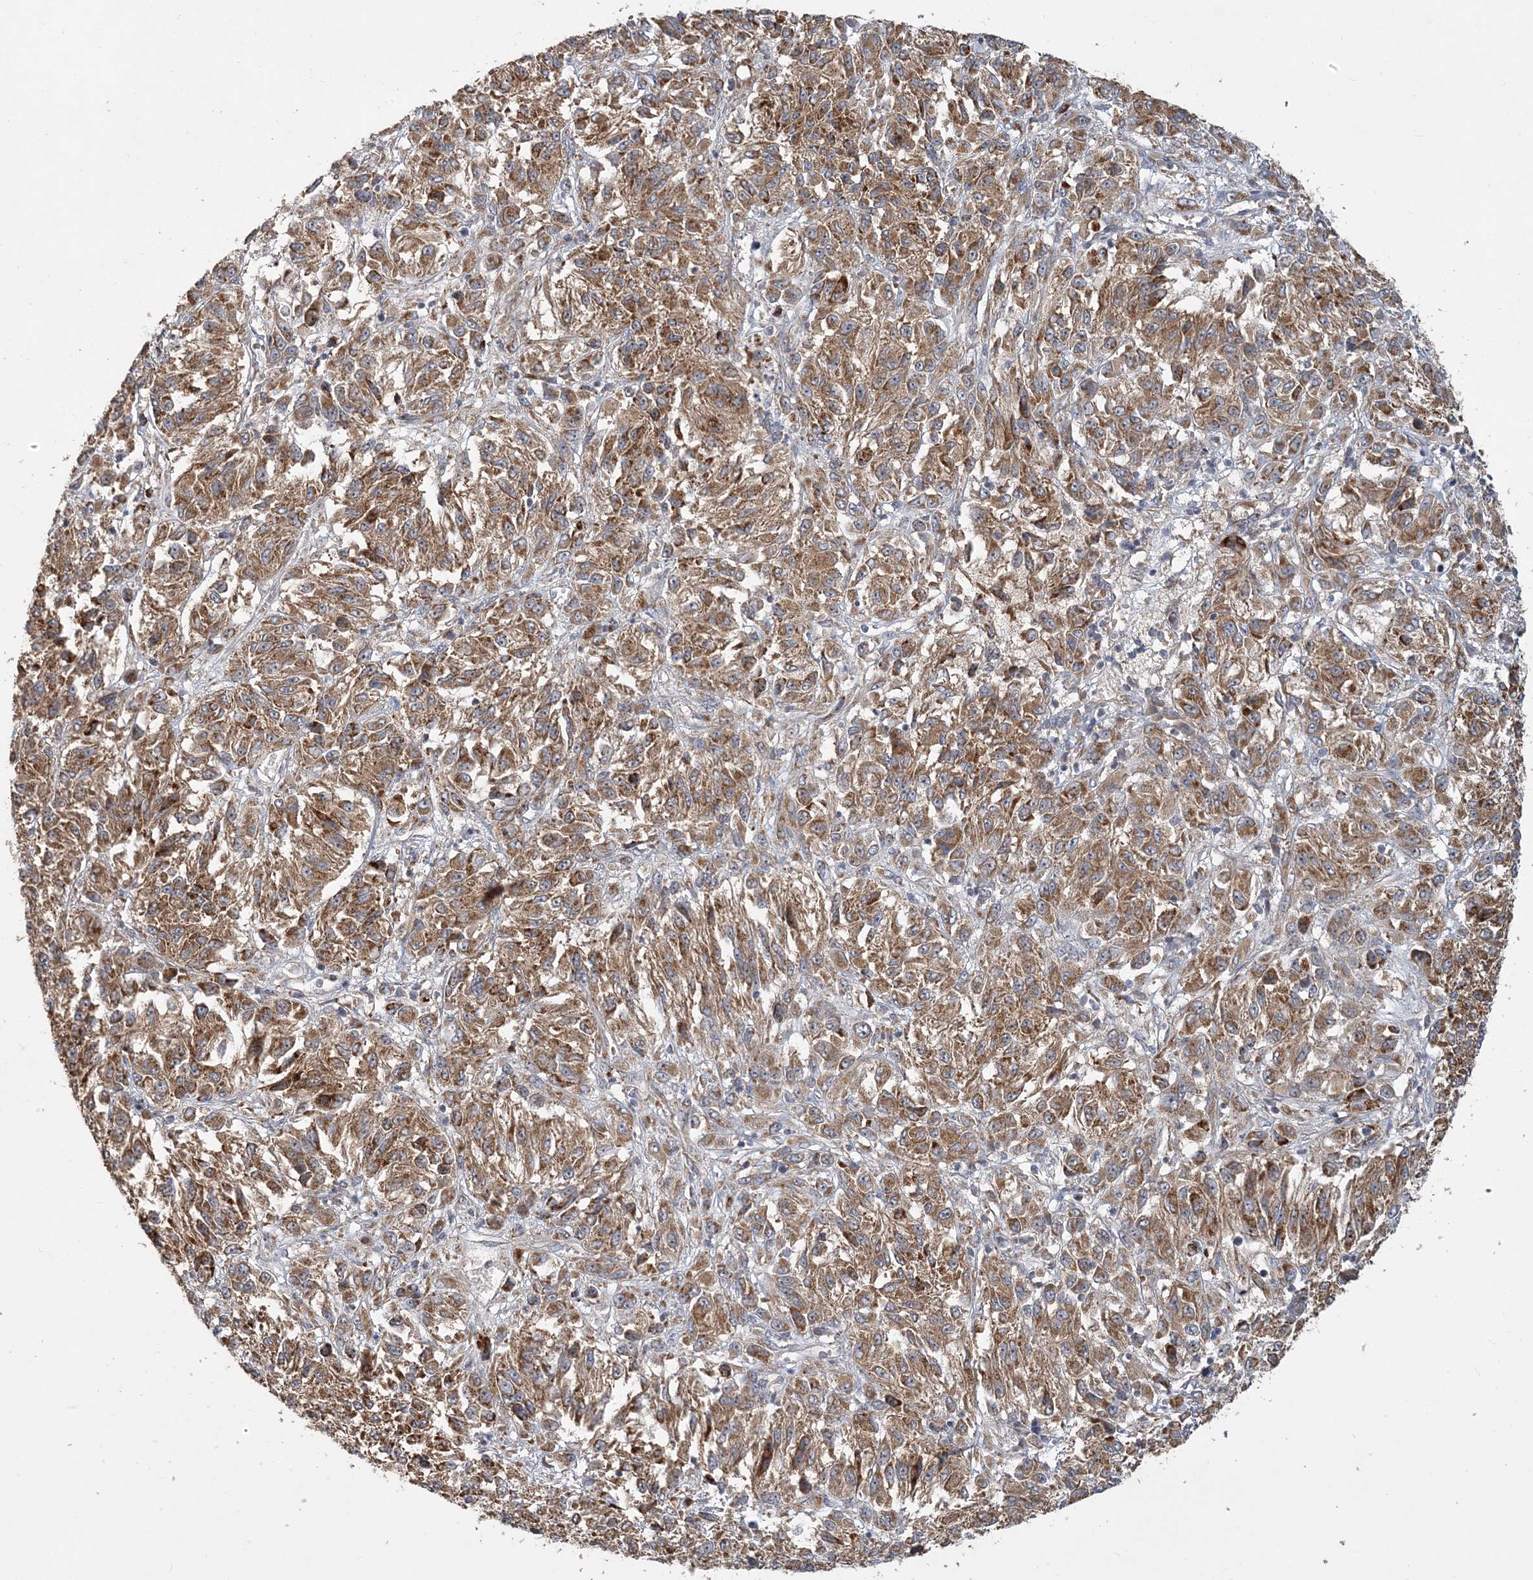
{"staining": {"intensity": "moderate", "quantity": ">75%", "location": "cytoplasmic/membranous"}, "tissue": "melanoma", "cell_type": "Tumor cells", "image_type": "cancer", "snomed": [{"axis": "morphology", "description": "Malignant melanoma, Metastatic site"}, {"axis": "topography", "description": "Lung"}], "caption": "Malignant melanoma (metastatic site) tissue reveals moderate cytoplasmic/membranous positivity in approximately >75% of tumor cells", "gene": "TRAIP", "patient": {"sex": "male", "age": 64}}